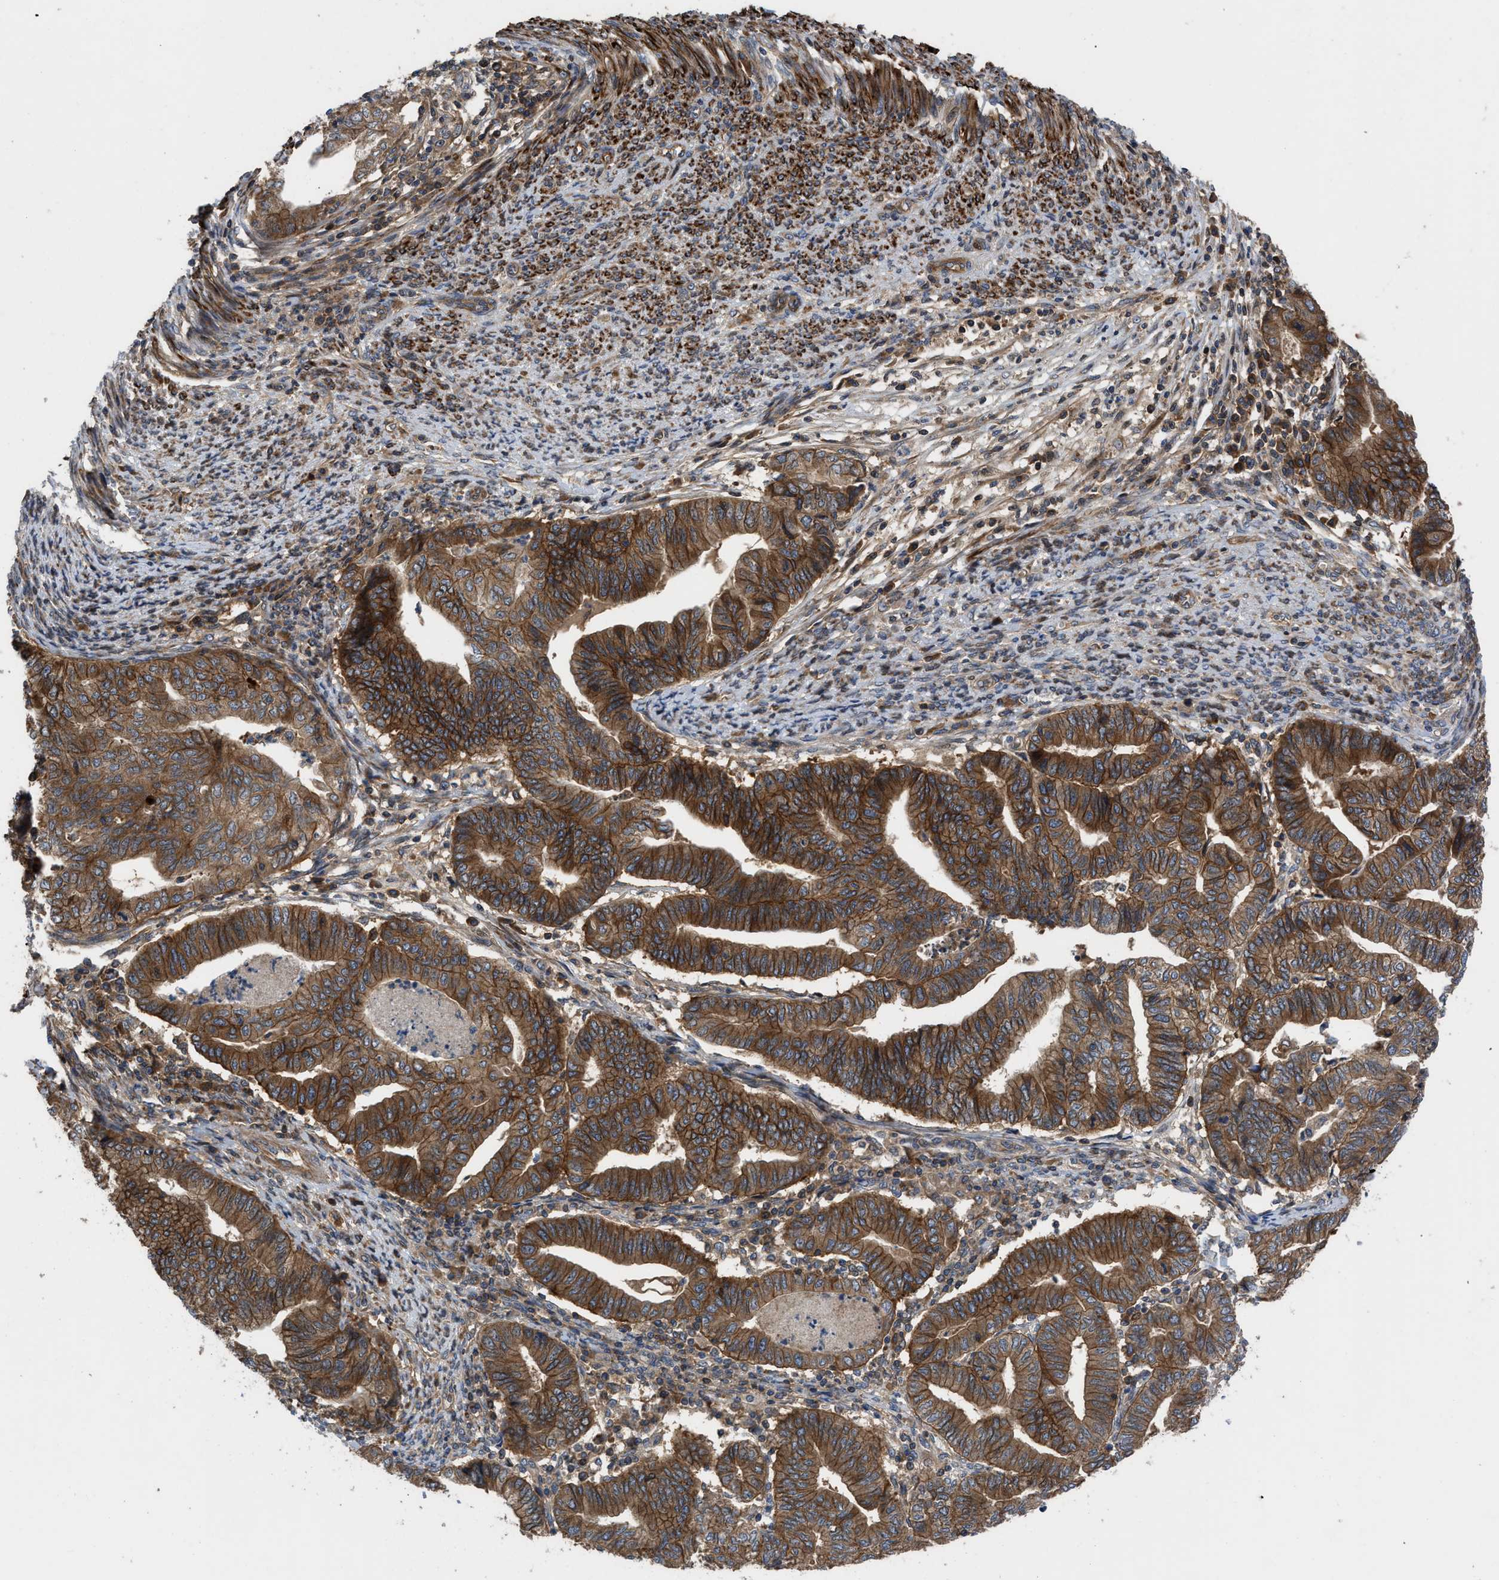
{"staining": {"intensity": "strong", "quantity": ">75%", "location": "cytoplasmic/membranous"}, "tissue": "endometrial cancer", "cell_type": "Tumor cells", "image_type": "cancer", "snomed": [{"axis": "morphology", "description": "Adenocarcinoma, NOS"}, {"axis": "topography", "description": "Endometrium"}], "caption": "Tumor cells reveal strong cytoplasmic/membranous positivity in about >75% of cells in adenocarcinoma (endometrial).", "gene": "CNNM3", "patient": {"sex": "female", "age": 79}}